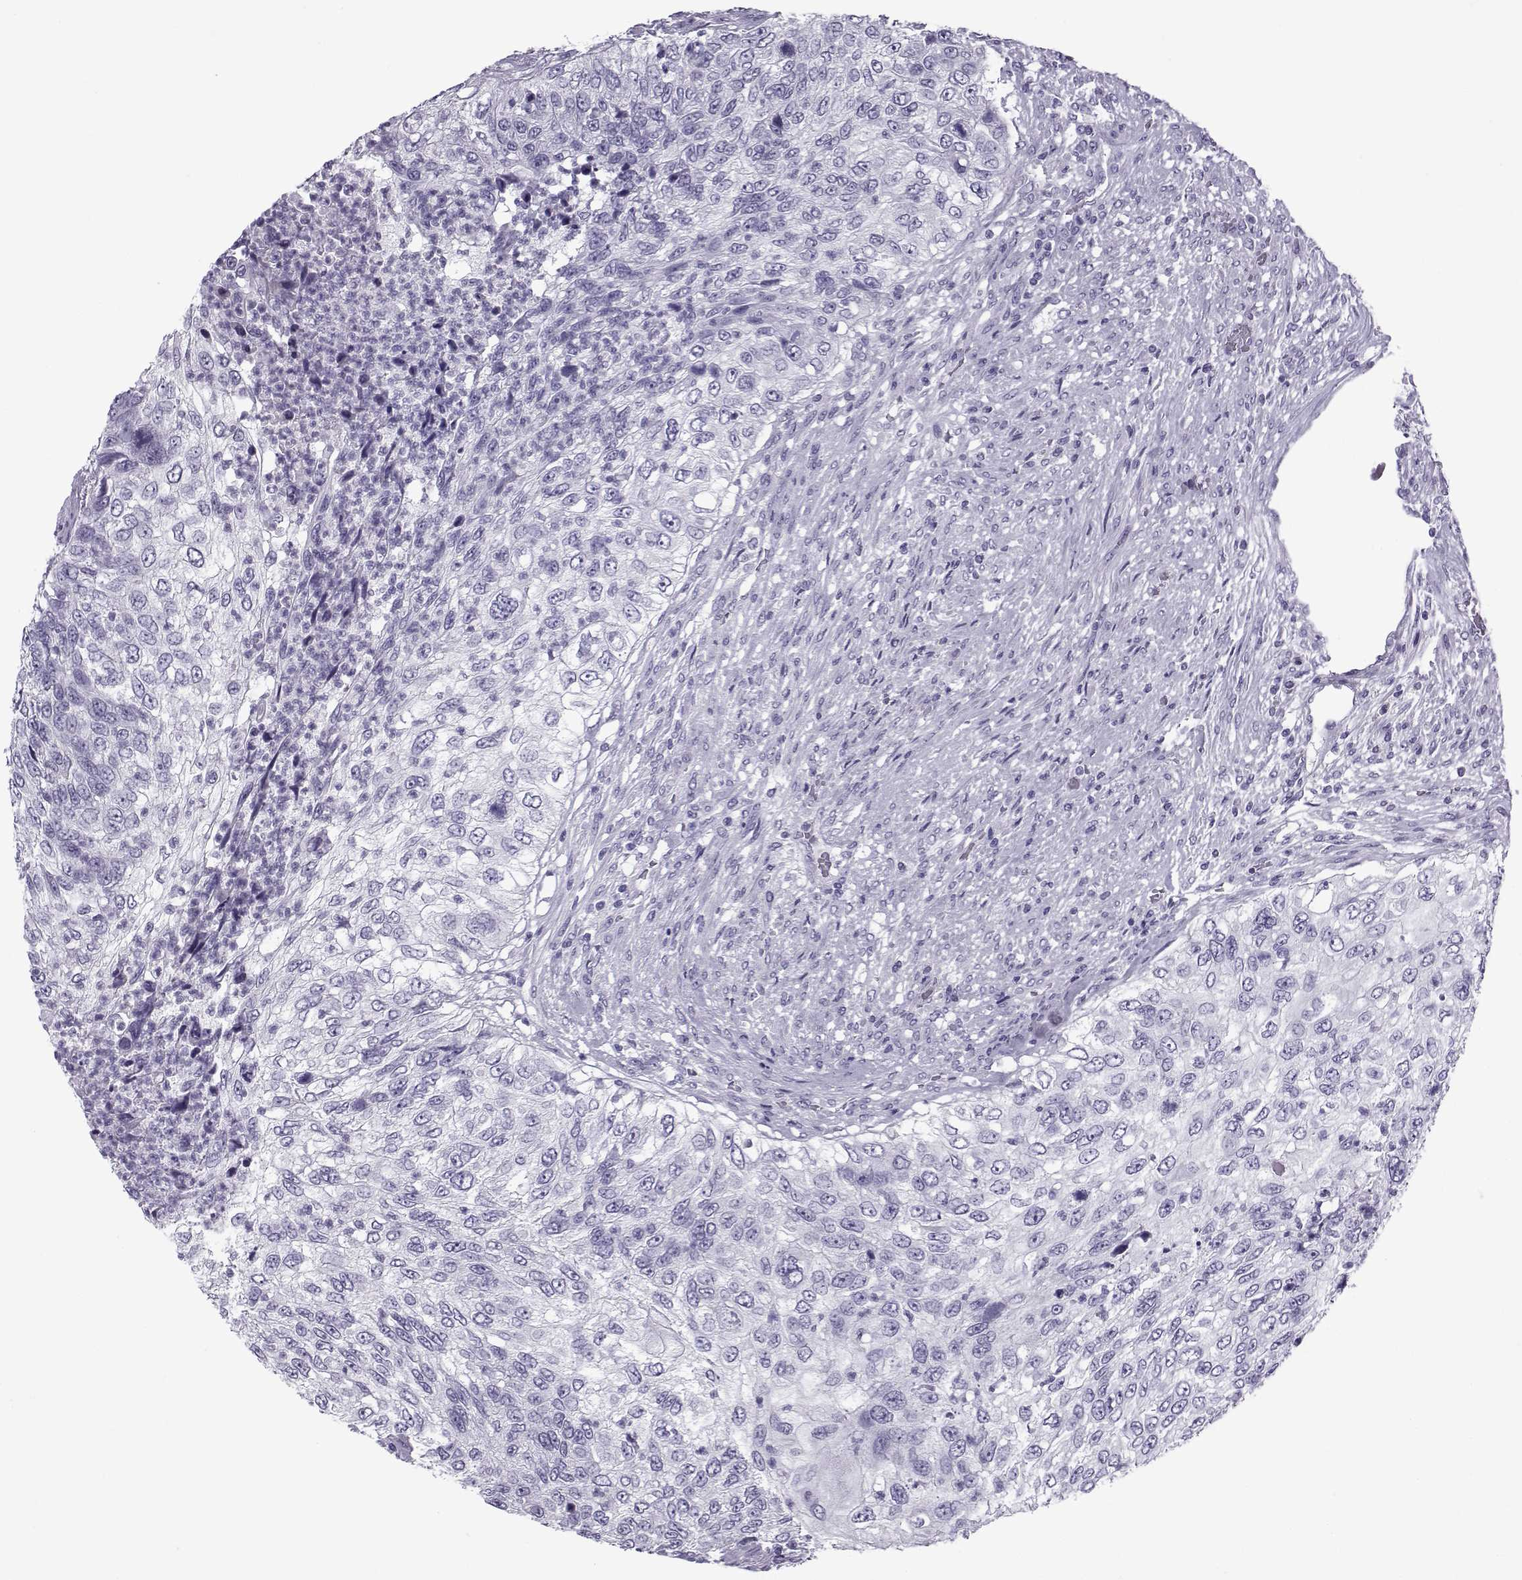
{"staining": {"intensity": "negative", "quantity": "none", "location": "none"}, "tissue": "urothelial cancer", "cell_type": "Tumor cells", "image_type": "cancer", "snomed": [{"axis": "morphology", "description": "Urothelial carcinoma, High grade"}, {"axis": "topography", "description": "Urinary bladder"}], "caption": "Urothelial cancer was stained to show a protein in brown. There is no significant positivity in tumor cells.", "gene": "OIP5", "patient": {"sex": "female", "age": 60}}